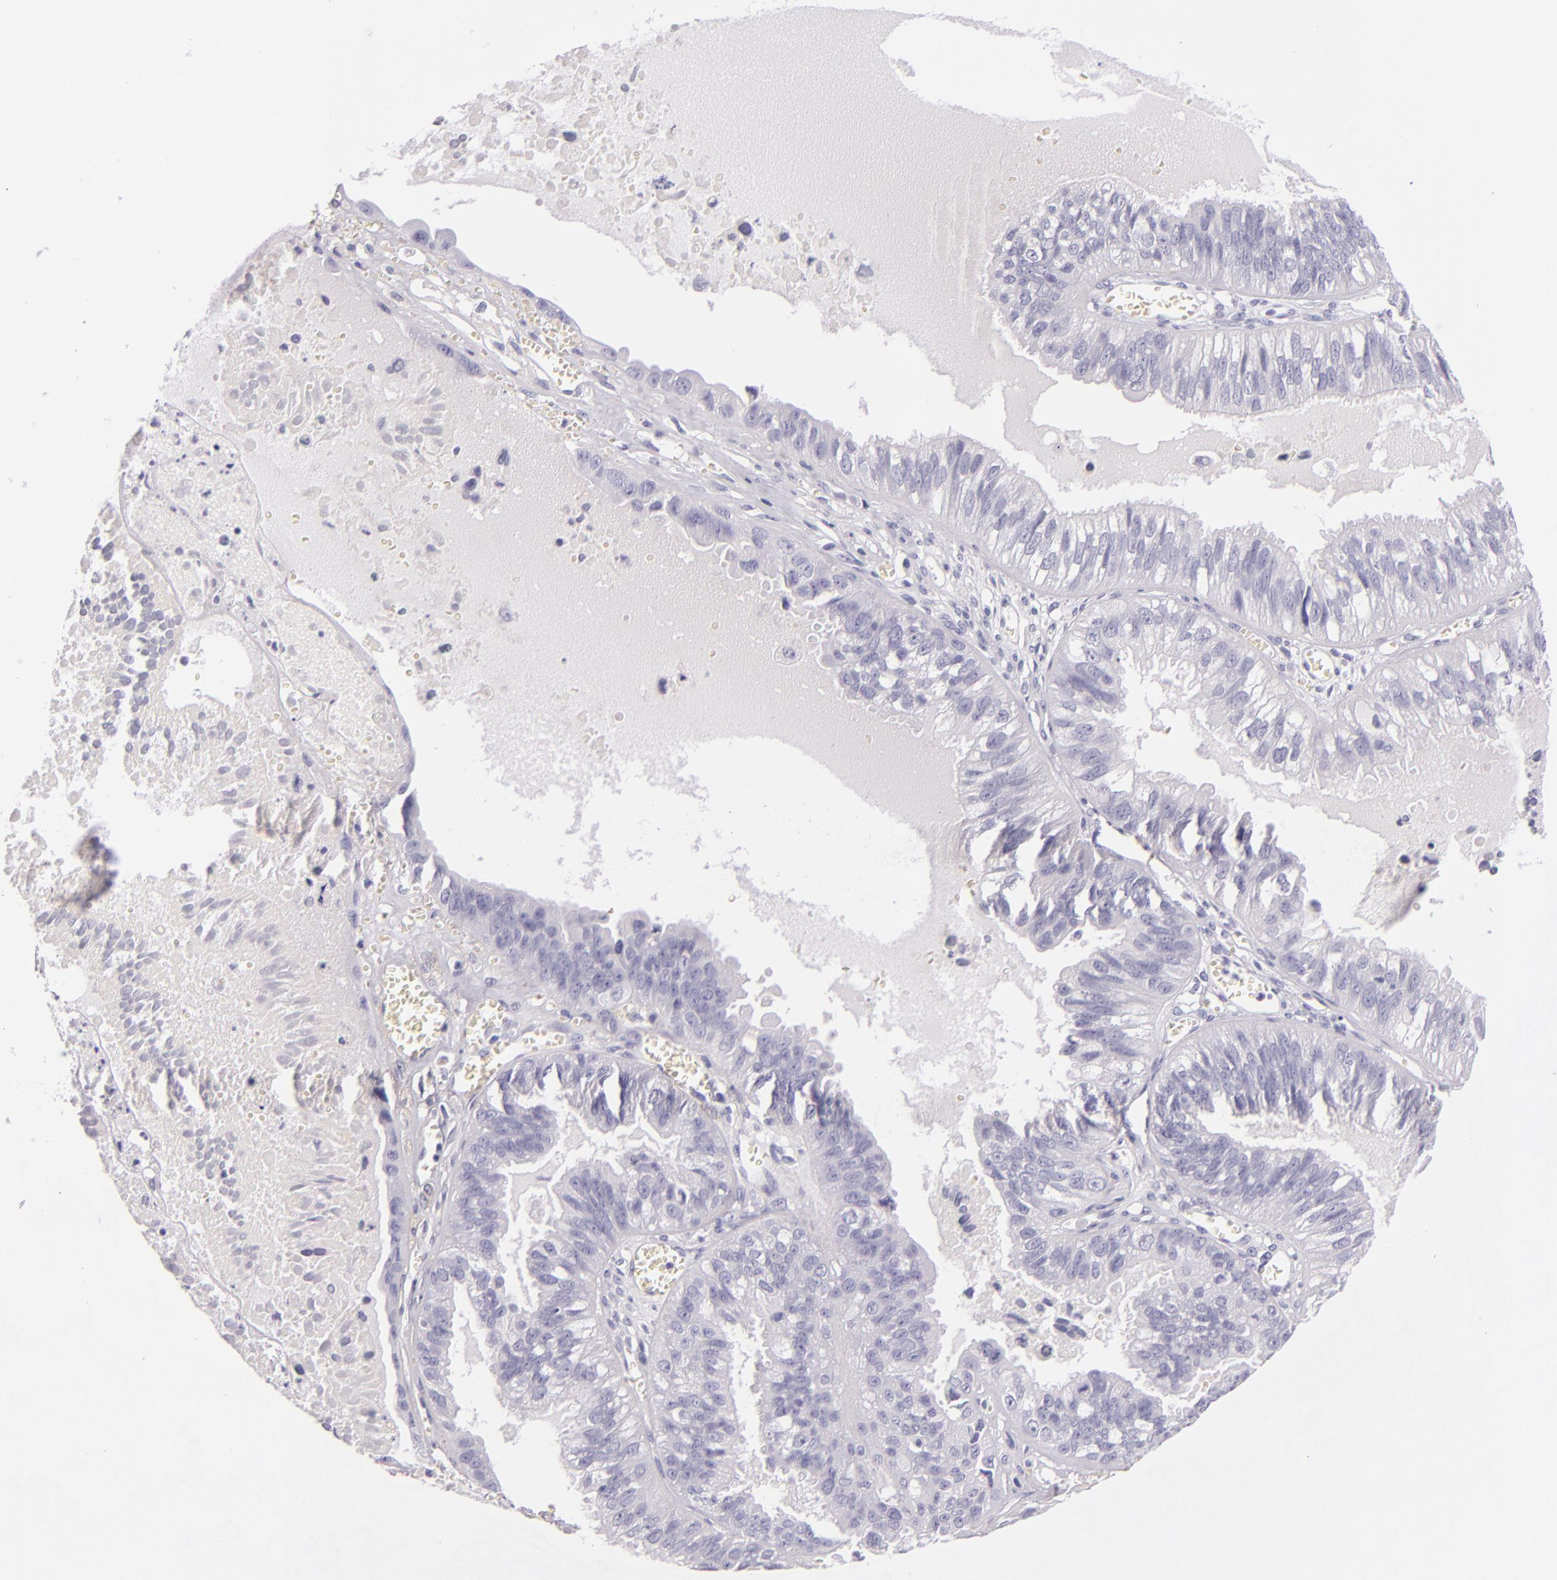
{"staining": {"intensity": "negative", "quantity": "none", "location": "none"}, "tissue": "ovarian cancer", "cell_type": "Tumor cells", "image_type": "cancer", "snomed": [{"axis": "morphology", "description": "Carcinoma, endometroid"}, {"axis": "topography", "description": "Ovary"}], "caption": "Immunohistochemistry (IHC) of ovarian cancer displays no positivity in tumor cells.", "gene": "INA", "patient": {"sex": "female", "age": 85}}